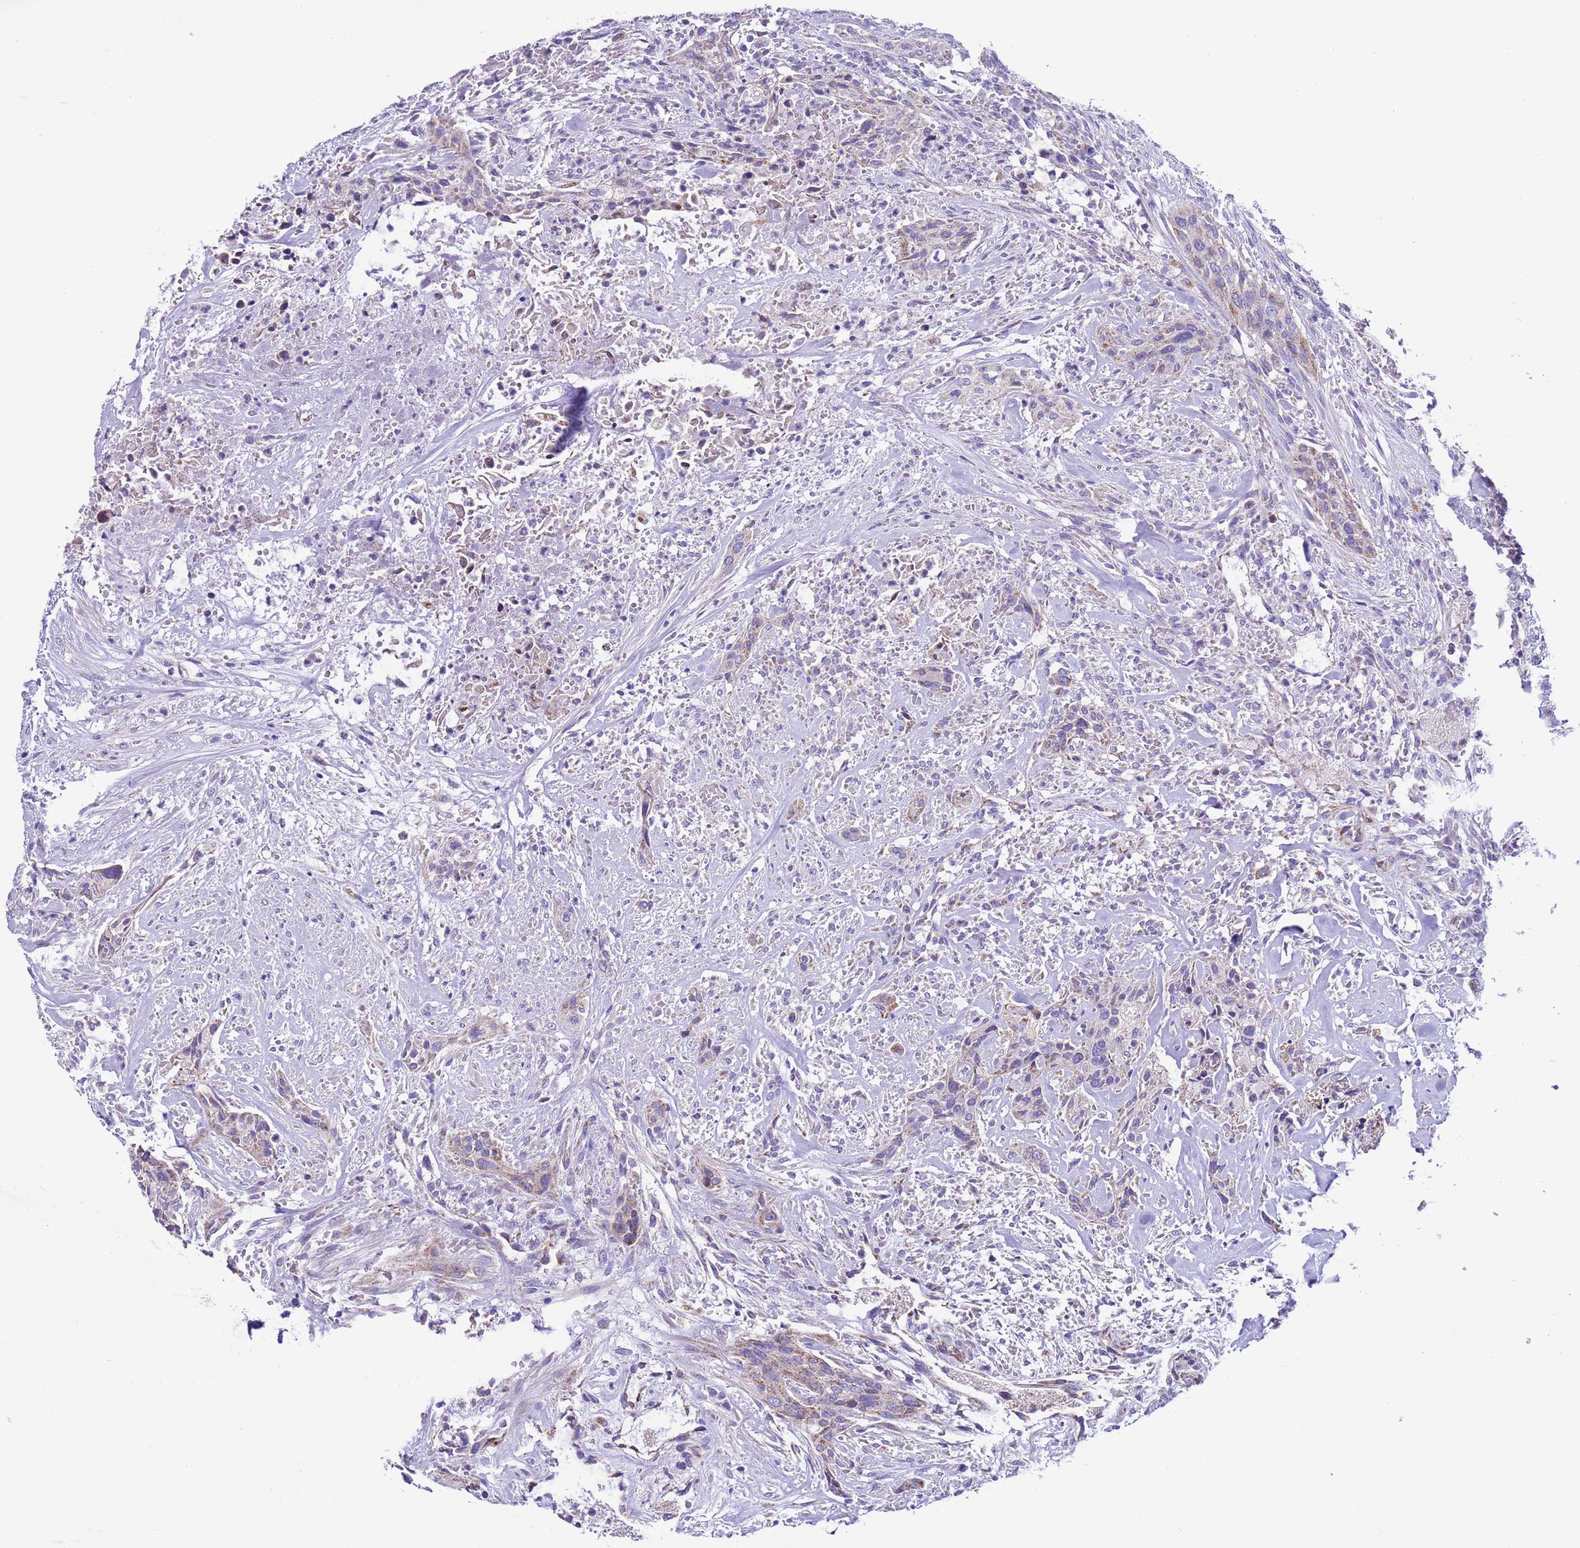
{"staining": {"intensity": "weak", "quantity": "<25%", "location": "cytoplasmic/membranous"}, "tissue": "urothelial cancer", "cell_type": "Tumor cells", "image_type": "cancer", "snomed": [{"axis": "morphology", "description": "Urothelial carcinoma, High grade"}, {"axis": "topography", "description": "Urinary bladder"}], "caption": "Human urothelial carcinoma (high-grade) stained for a protein using immunohistochemistry exhibits no positivity in tumor cells.", "gene": "CCDC191", "patient": {"sex": "male", "age": 35}}